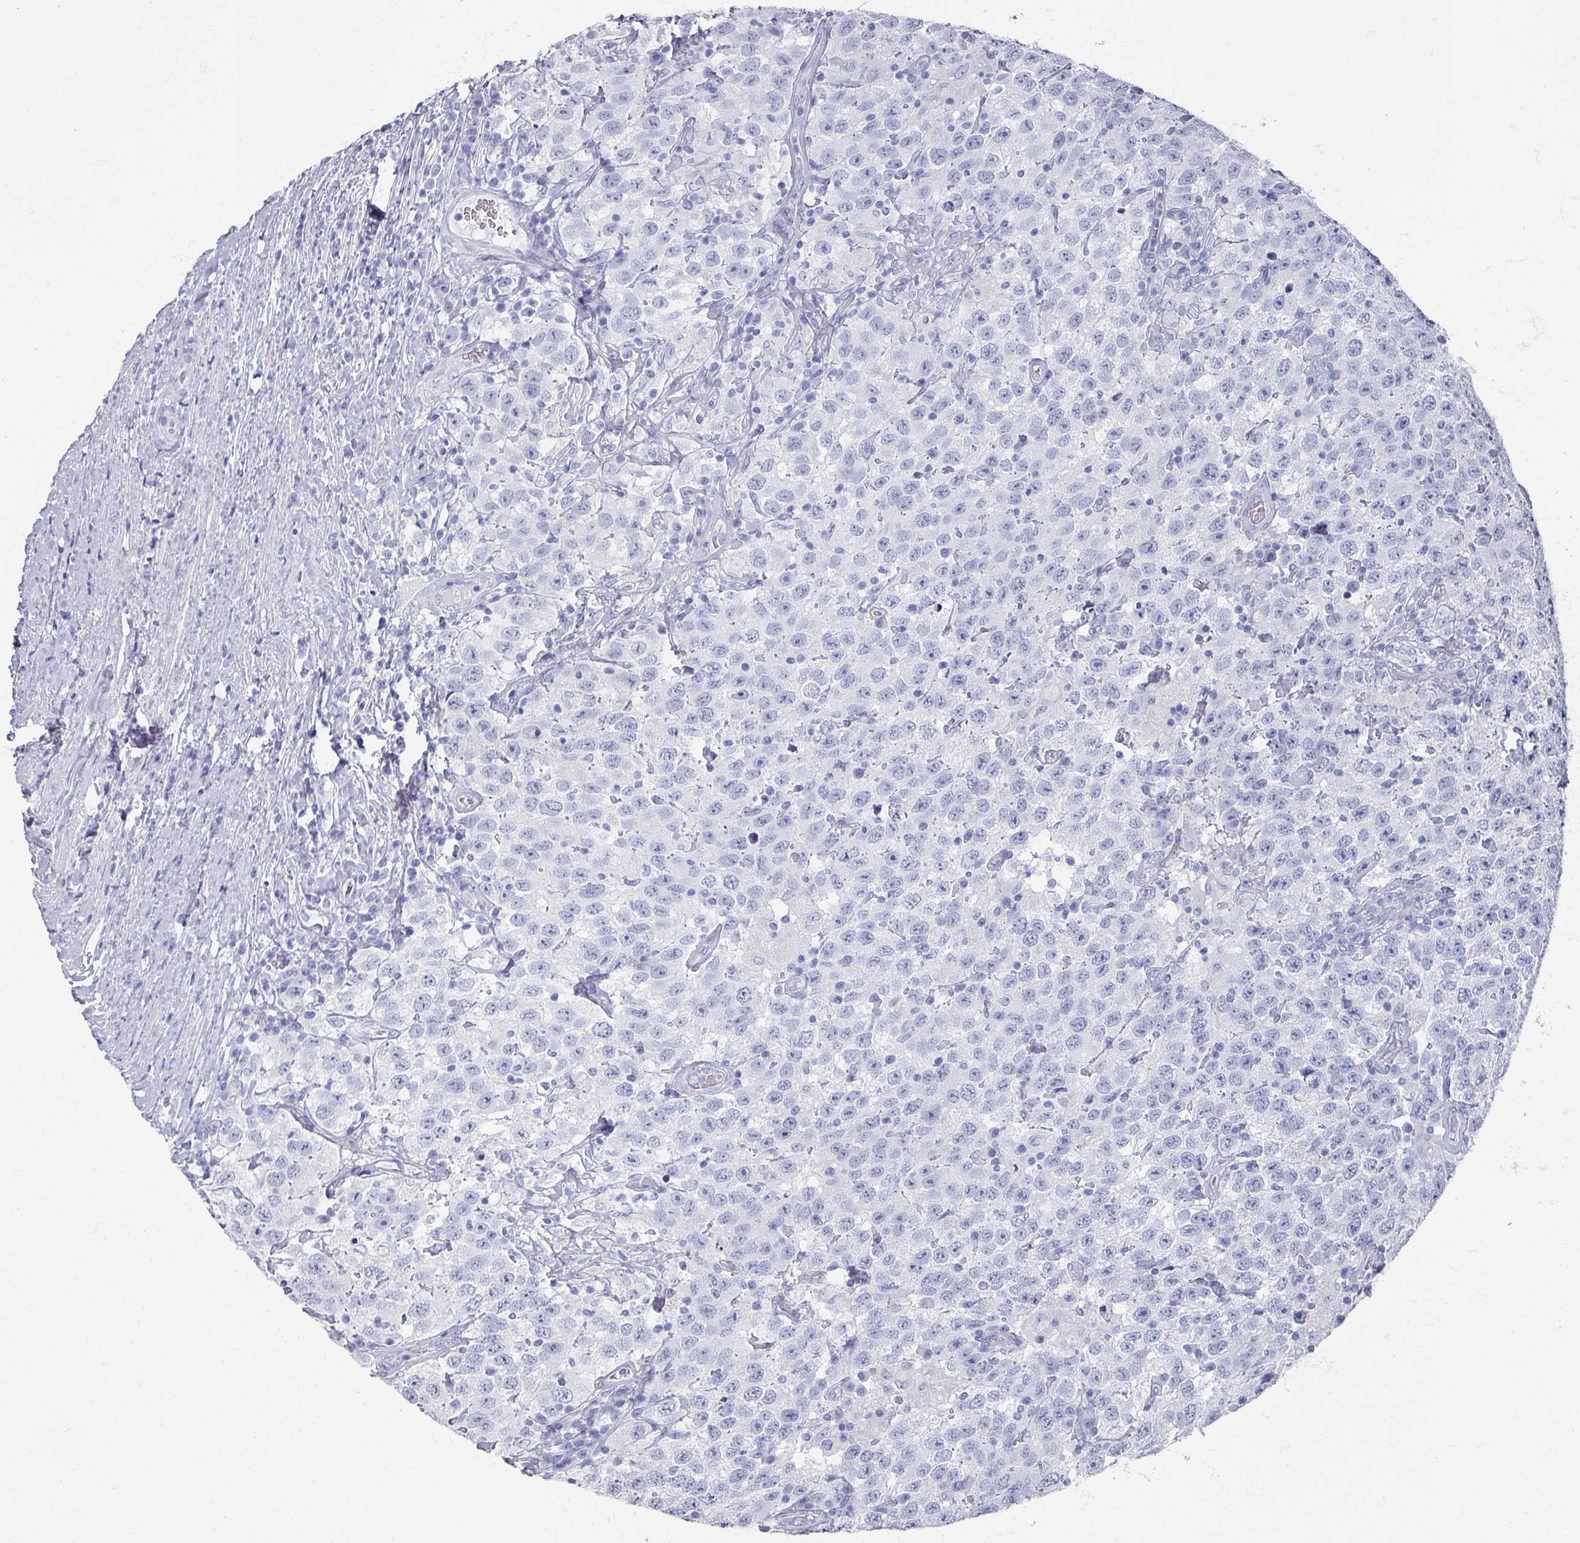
{"staining": {"intensity": "negative", "quantity": "none", "location": "none"}, "tissue": "testis cancer", "cell_type": "Tumor cells", "image_type": "cancer", "snomed": [{"axis": "morphology", "description": "Seminoma, NOS"}, {"axis": "topography", "description": "Testis"}], "caption": "Tumor cells are negative for protein expression in human testis cancer.", "gene": "OMG", "patient": {"sex": "male", "age": 41}}